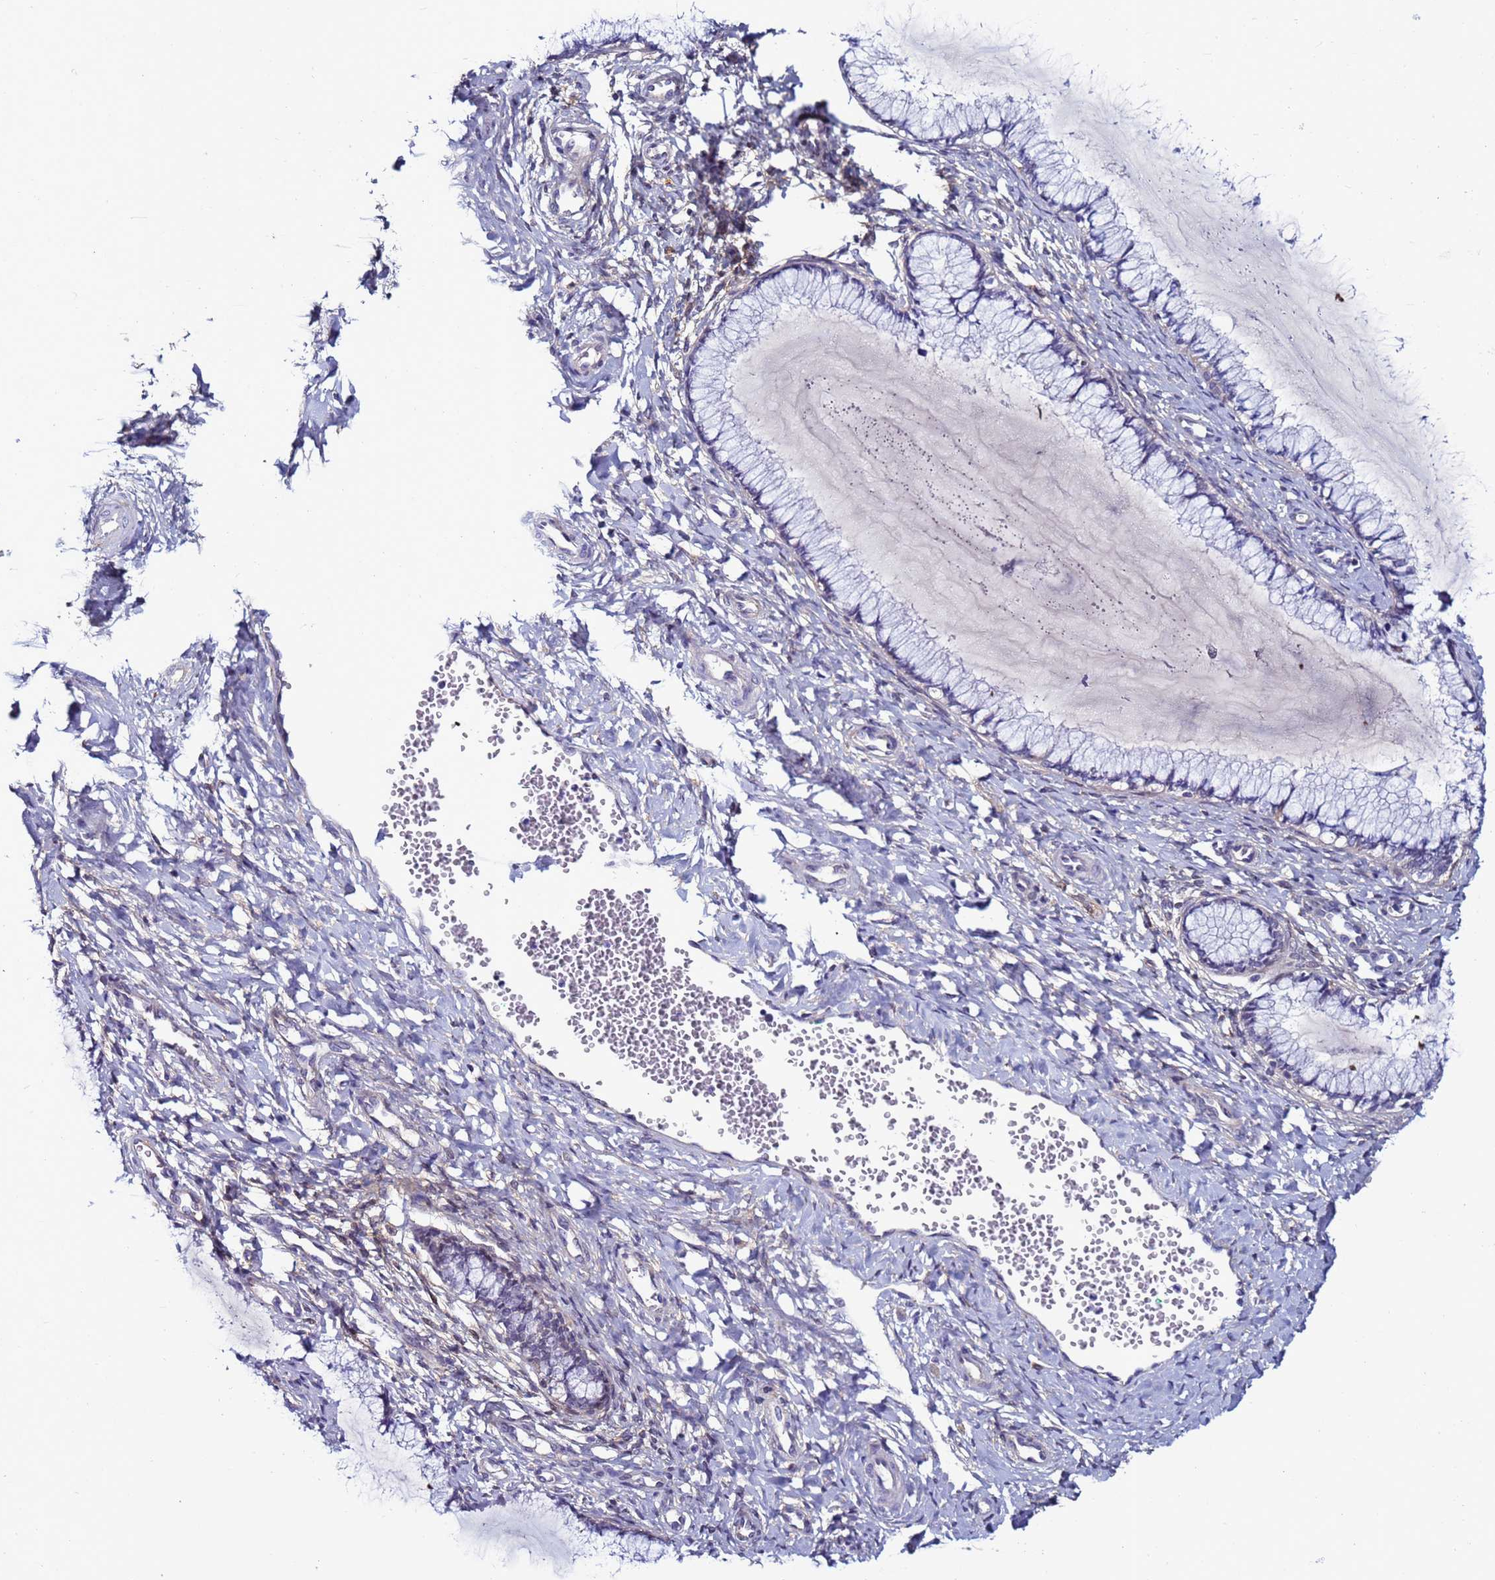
{"staining": {"intensity": "negative", "quantity": "none", "location": "none"}, "tissue": "cervix", "cell_type": "Glandular cells", "image_type": "normal", "snomed": [{"axis": "morphology", "description": "Normal tissue, NOS"}, {"axis": "morphology", "description": "Adenocarcinoma, NOS"}, {"axis": "topography", "description": "Cervix"}], "caption": "A high-resolution micrograph shows immunohistochemistry staining of unremarkable cervix, which reveals no significant staining in glandular cells. (DAB immunohistochemistry (IHC), high magnification).", "gene": "C8G", "patient": {"sex": "female", "age": 29}}